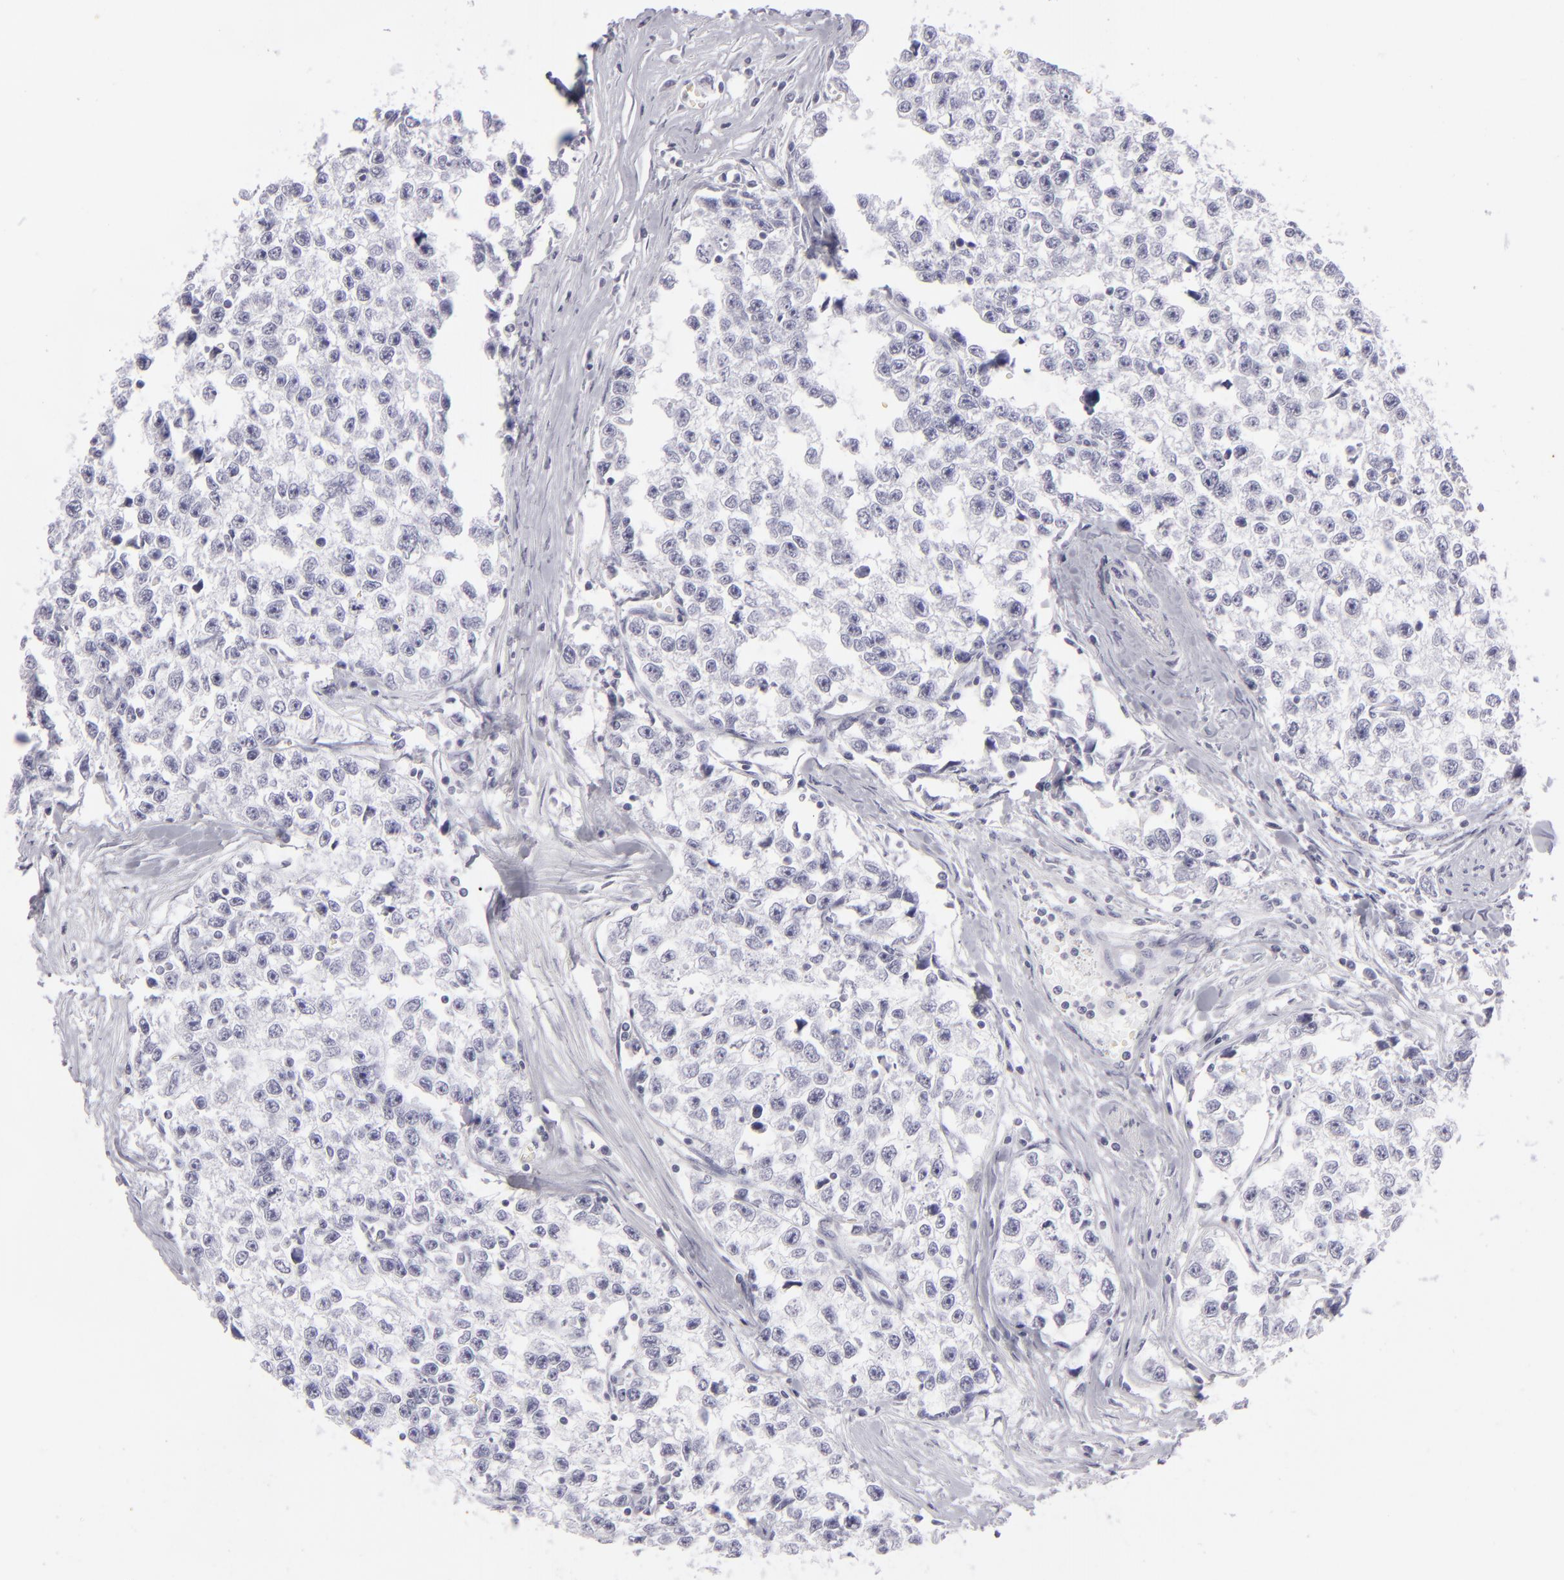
{"staining": {"intensity": "negative", "quantity": "none", "location": "none"}, "tissue": "testis cancer", "cell_type": "Tumor cells", "image_type": "cancer", "snomed": [{"axis": "morphology", "description": "Seminoma, NOS"}, {"axis": "morphology", "description": "Carcinoma, Embryonal, NOS"}, {"axis": "topography", "description": "Testis"}], "caption": "Immunohistochemistry (IHC) histopathology image of neoplastic tissue: human testis seminoma stained with DAB exhibits no significant protein expression in tumor cells.", "gene": "KRT1", "patient": {"sex": "male", "age": 30}}